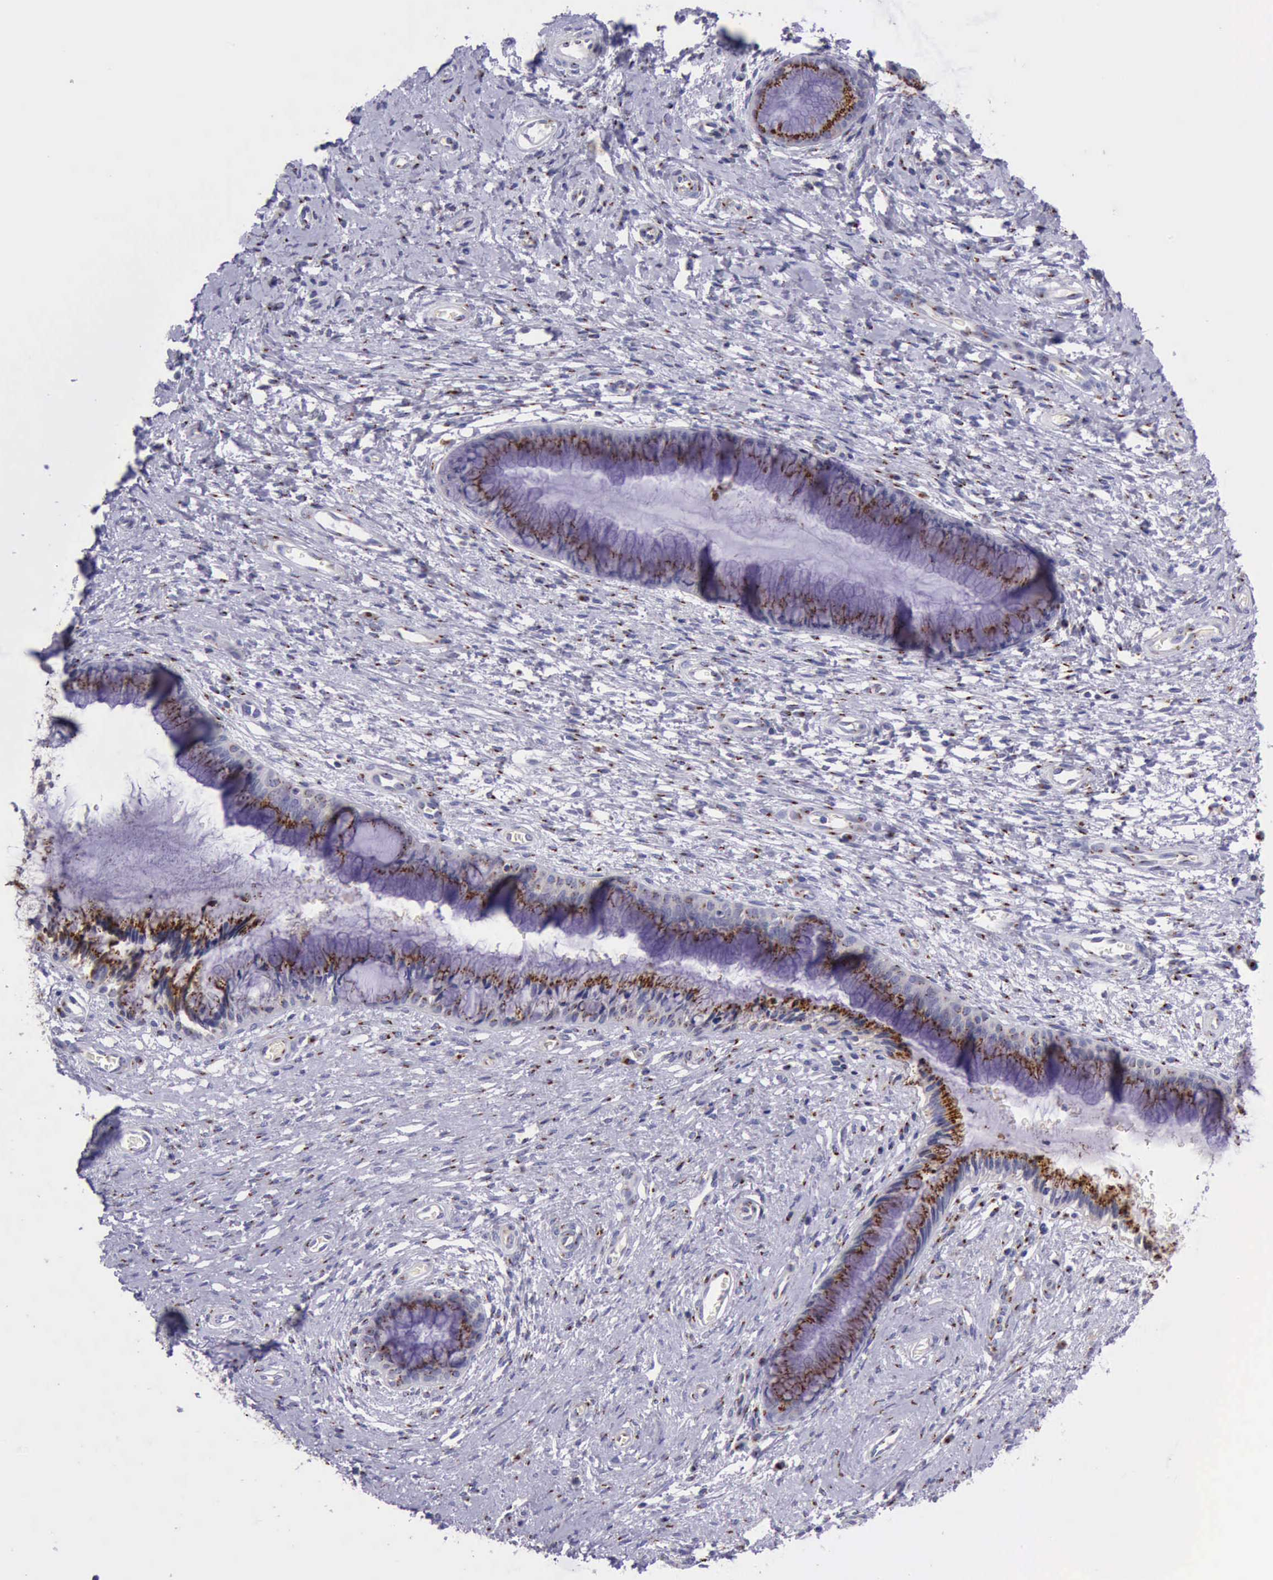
{"staining": {"intensity": "strong", "quantity": ">75%", "location": "cytoplasmic/membranous"}, "tissue": "cervix", "cell_type": "Glandular cells", "image_type": "normal", "snomed": [{"axis": "morphology", "description": "Normal tissue, NOS"}, {"axis": "topography", "description": "Cervix"}], "caption": "Protein positivity by immunohistochemistry displays strong cytoplasmic/membranous expression in approximately >75% of glandular cells in benign cervix.", "gene": "GOLGA5", "patient": {"sex": "female", "age": 27}}